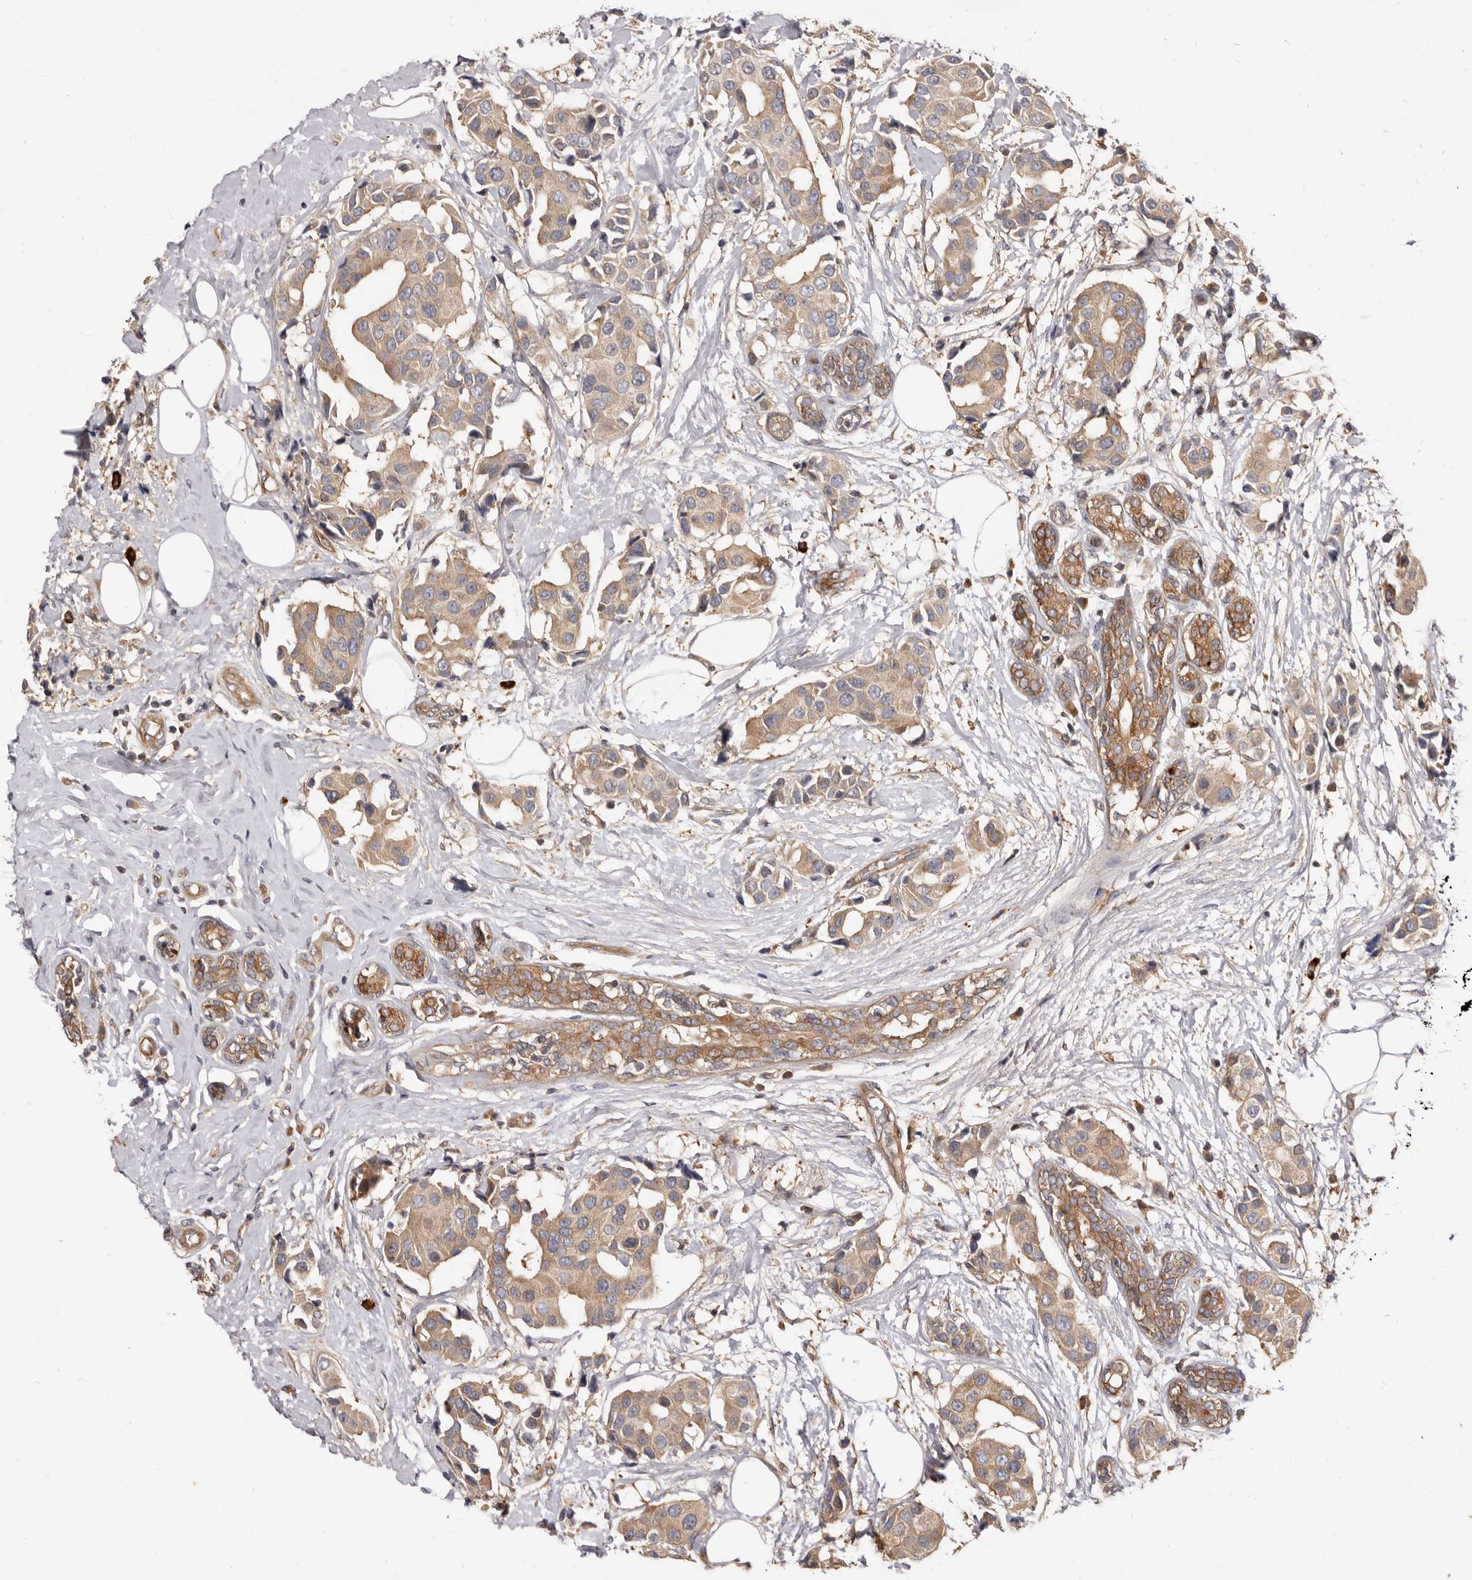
{"staining": {"intensity": "weak", "quantity": ">75%", "location": "cytoplasmic/membranous"}, "tissue": "breast cancer", "cell_type": "Tumor cells", "image_type": "cancer", "snomed": [{"axis": "morphology", "description": "Normal tissue, NOS"}, {"axis": "morphology", "description": "Duct carcinoma"}, {"axis": "topography", "description": "Breast"}], "caption": "High-power microscopy captured an IHC image of breast cancer, revealing weak cytoplasmic/membranous positivity in about >75% of tumor cells.", "gene": "ADAMTS20", "patient": {"sex": "female", "age": 39}}